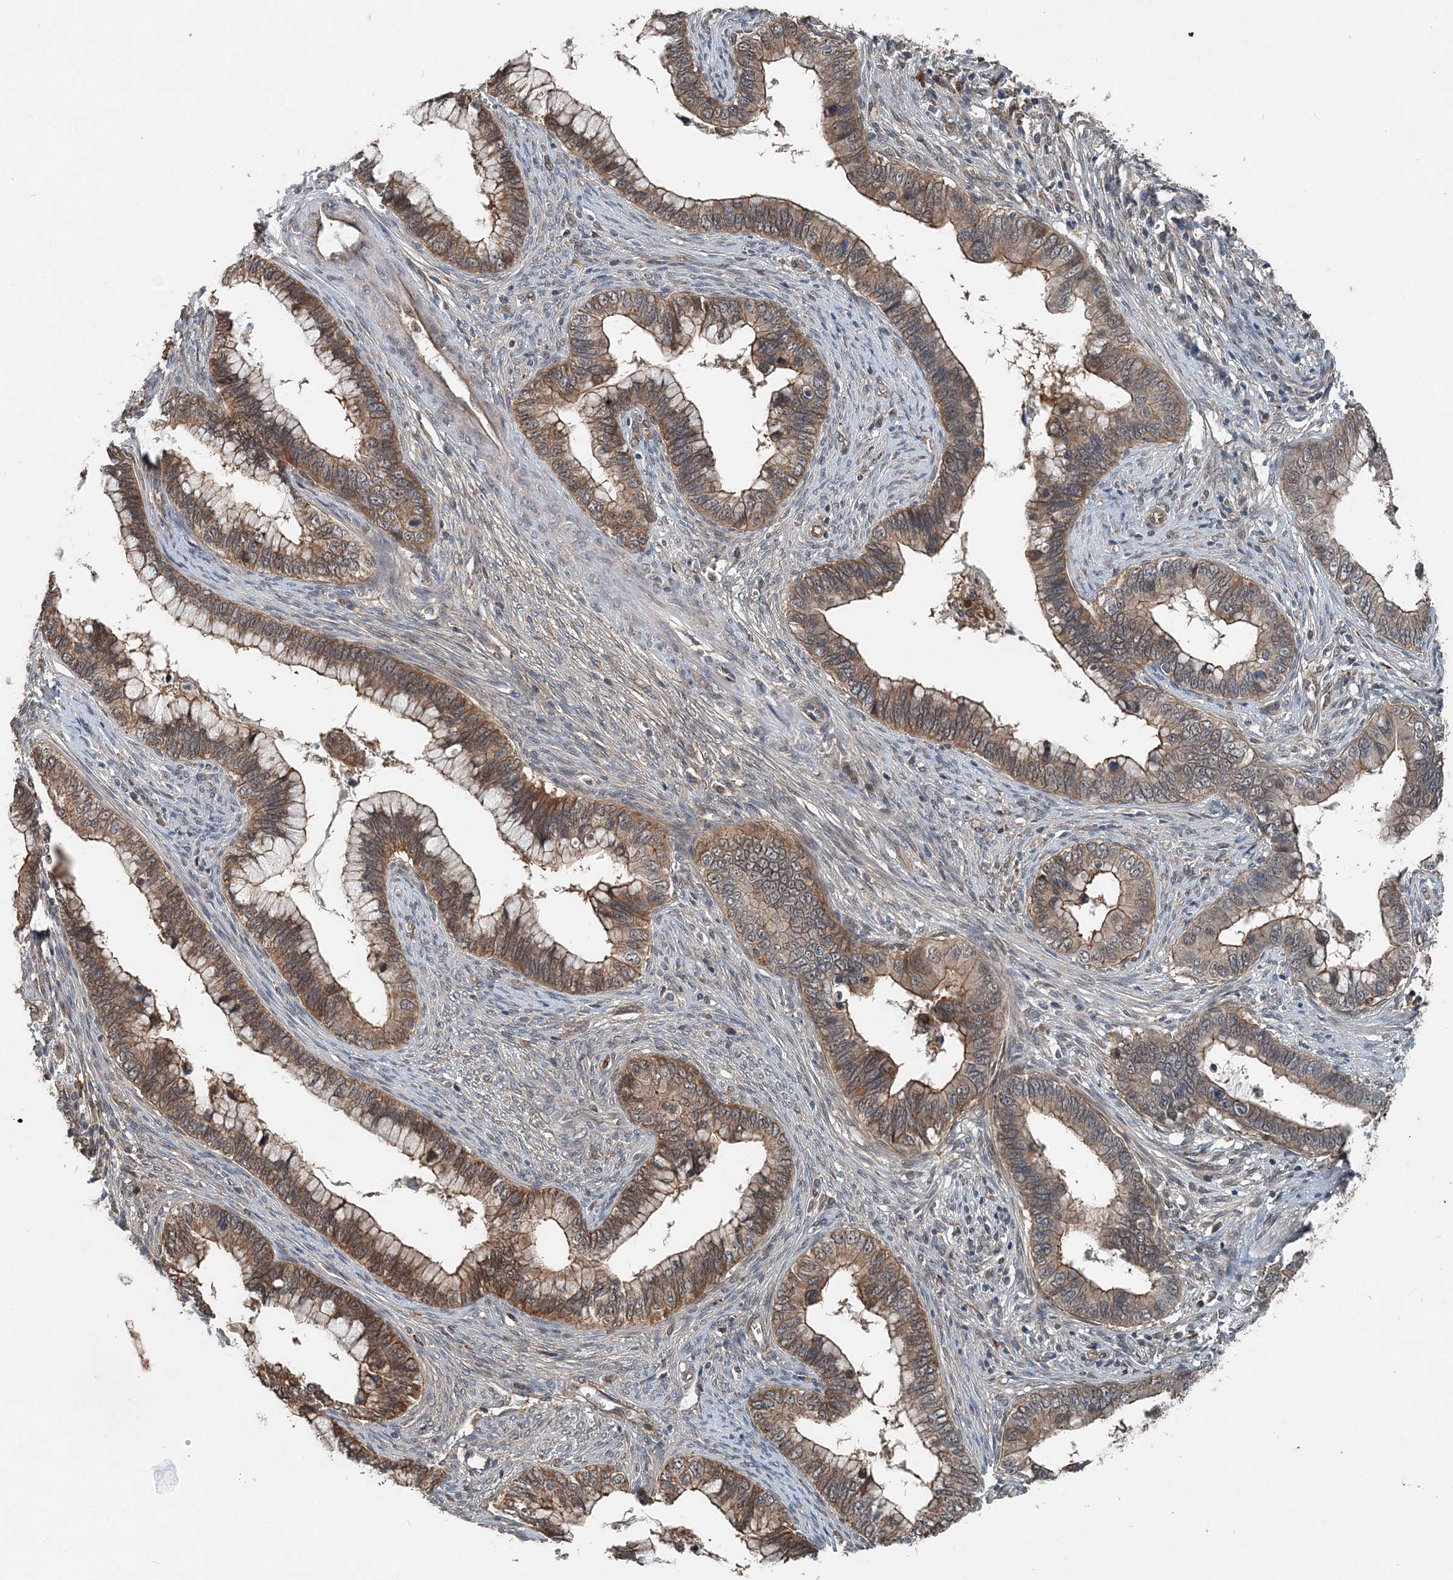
{"staining": {"intensity": "moderate", "quantity": ">75%", "location": "cytoplasmic/membranous"}, "tissue": "cervical cancer", "cell_type": "Tumor cells", "image_type": "cancer", "snomed": [{"axis": "morphology", "description": "Adenocarcinoma, NOS"}, {"axis": "topography", "description": "Cervix"}], "caption": "A medium amount of moderate cytoplasmic/membranous positivity is seen in about >75% of tumor cells in cervical cancer tissue.", "gene": "SMPD3", "patient": {"sex": "female", "age": 44}}